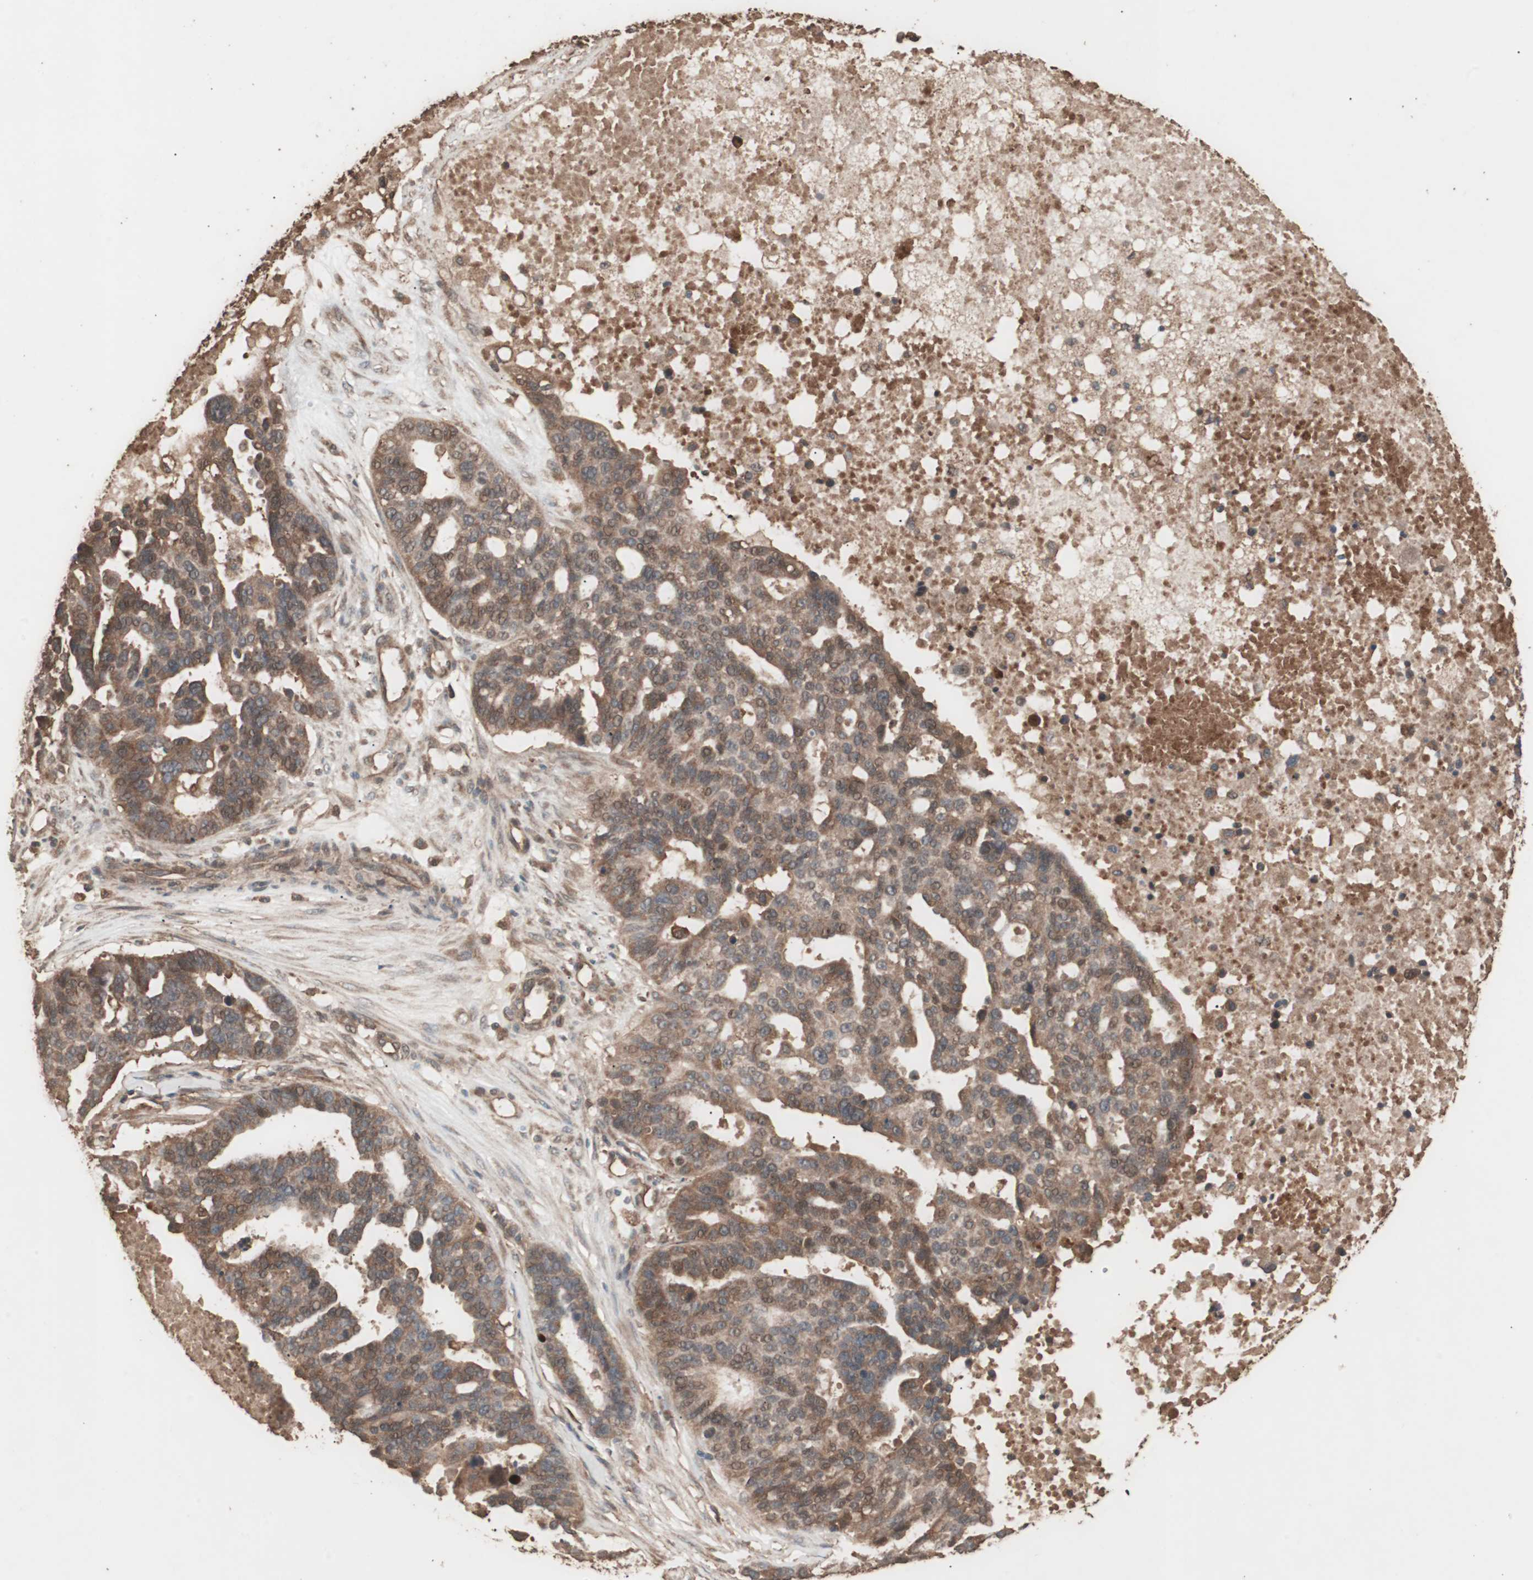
{"staining": {"intensity": "moderate", "quantity": ">75%", "location": "cytoplasmic/membranous"}, "tissue": "ovarian cancer", "cell_type": "Tumor cells", "image_type": "cancer", "snomed": [{"axis": "morphology", "description": "Cystadenocarcinoma, serous, NOS"}, {"axis": "topography", "description": "Ovary"}], "caption": "Human ovarian cancer (serous cystadenocarcinoma) stained with a protein marker demonstrates moderate staining in tumor cells.", "gene": "CCN4", "patient": {"sex": "female", "age": 59}}